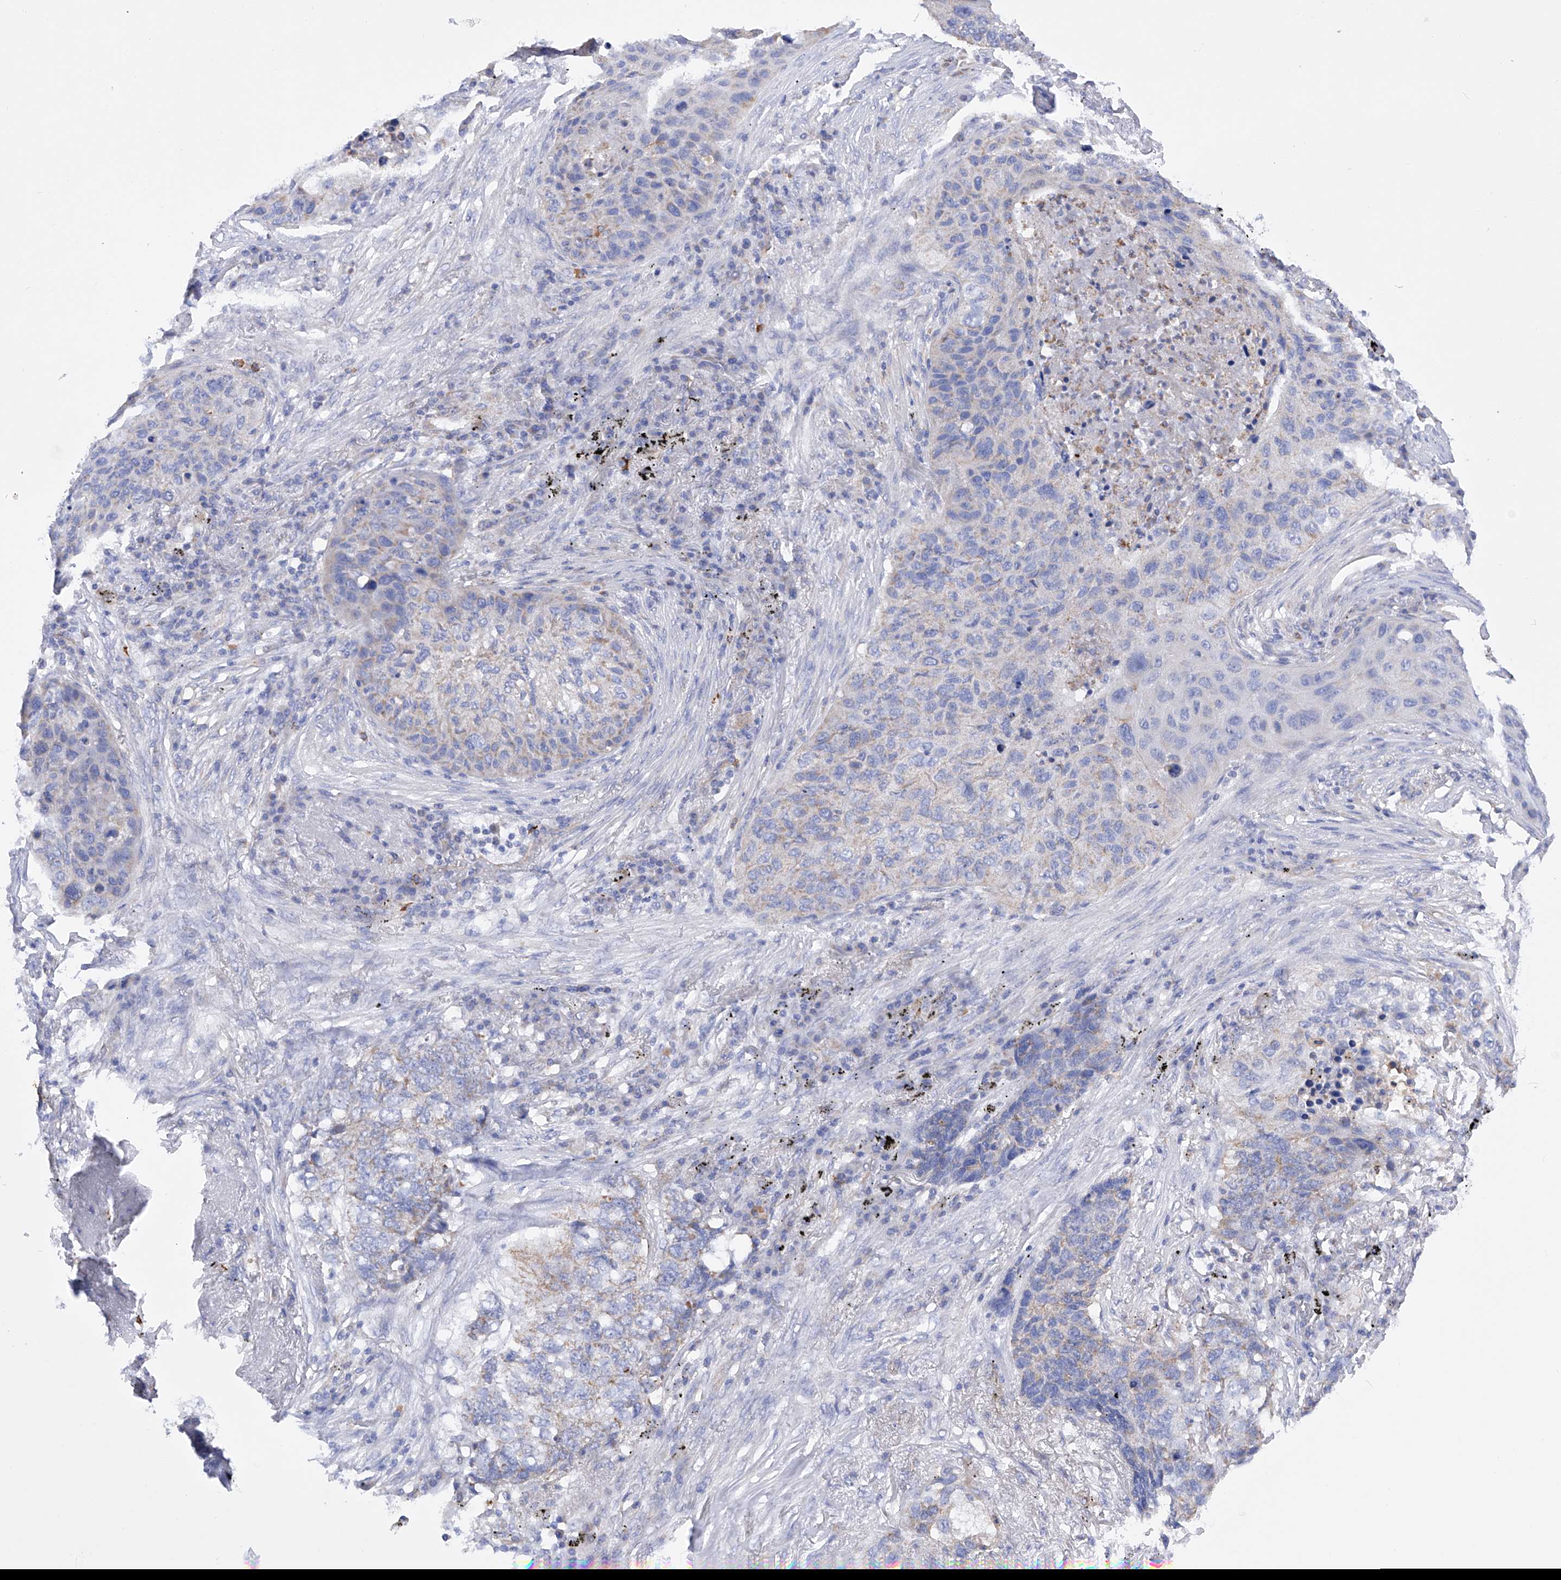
{"staining": {"intensity": "negative", "quantity": "none", "location": "none"}, "tissue": "lung cancer", "cell_type": "Tumor cells", "image_type": "cancer", "snomed": [{"axis": "morphology", "description": "Squamous cell carcinoma, NOS"}, {"axis": "topography", "description": "Lung"}], "caption": "Histopathology image shows no protein staining in tumor cells of lung squamous cell carcinoma tissue.", "gene": "FLG", "patient": {"sex": "female", "age": 63}}